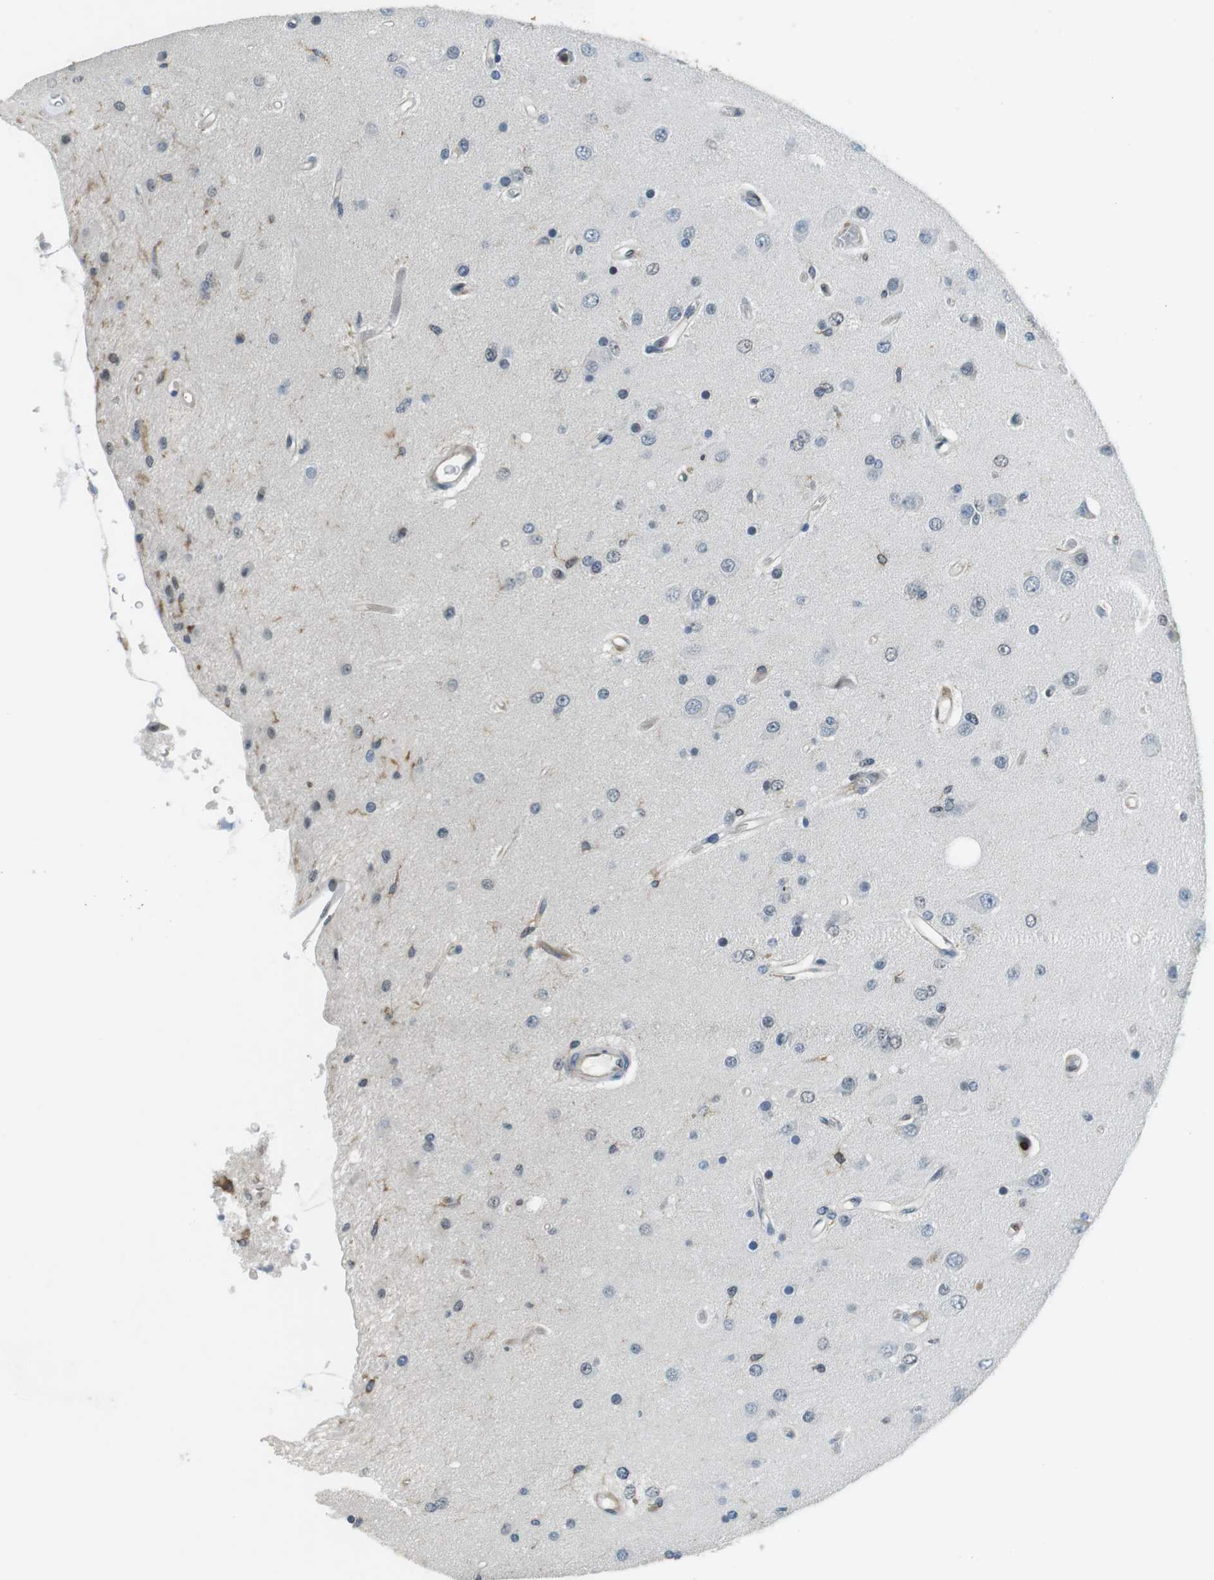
{"staining": {"intensity": "negative", "quantity": "none", "location": "none"}, "tissue": "glioma", "cell_type": "Tumor cells", "image_type": "cancer", "snomed": [{"axis": "morphology", "description": "Normal tissue, NOS"}, {"axis": "morphology", "description": "Glioma, malignant, High grade"}, {"axis": "topography", "description": "Cerebral cortex"}], "caption": "Tumor cells are negative for brown protein staining in malignant glioma (high-grade).", "gene": "STK10", "patient": {"sex": "male", "age": 77}}